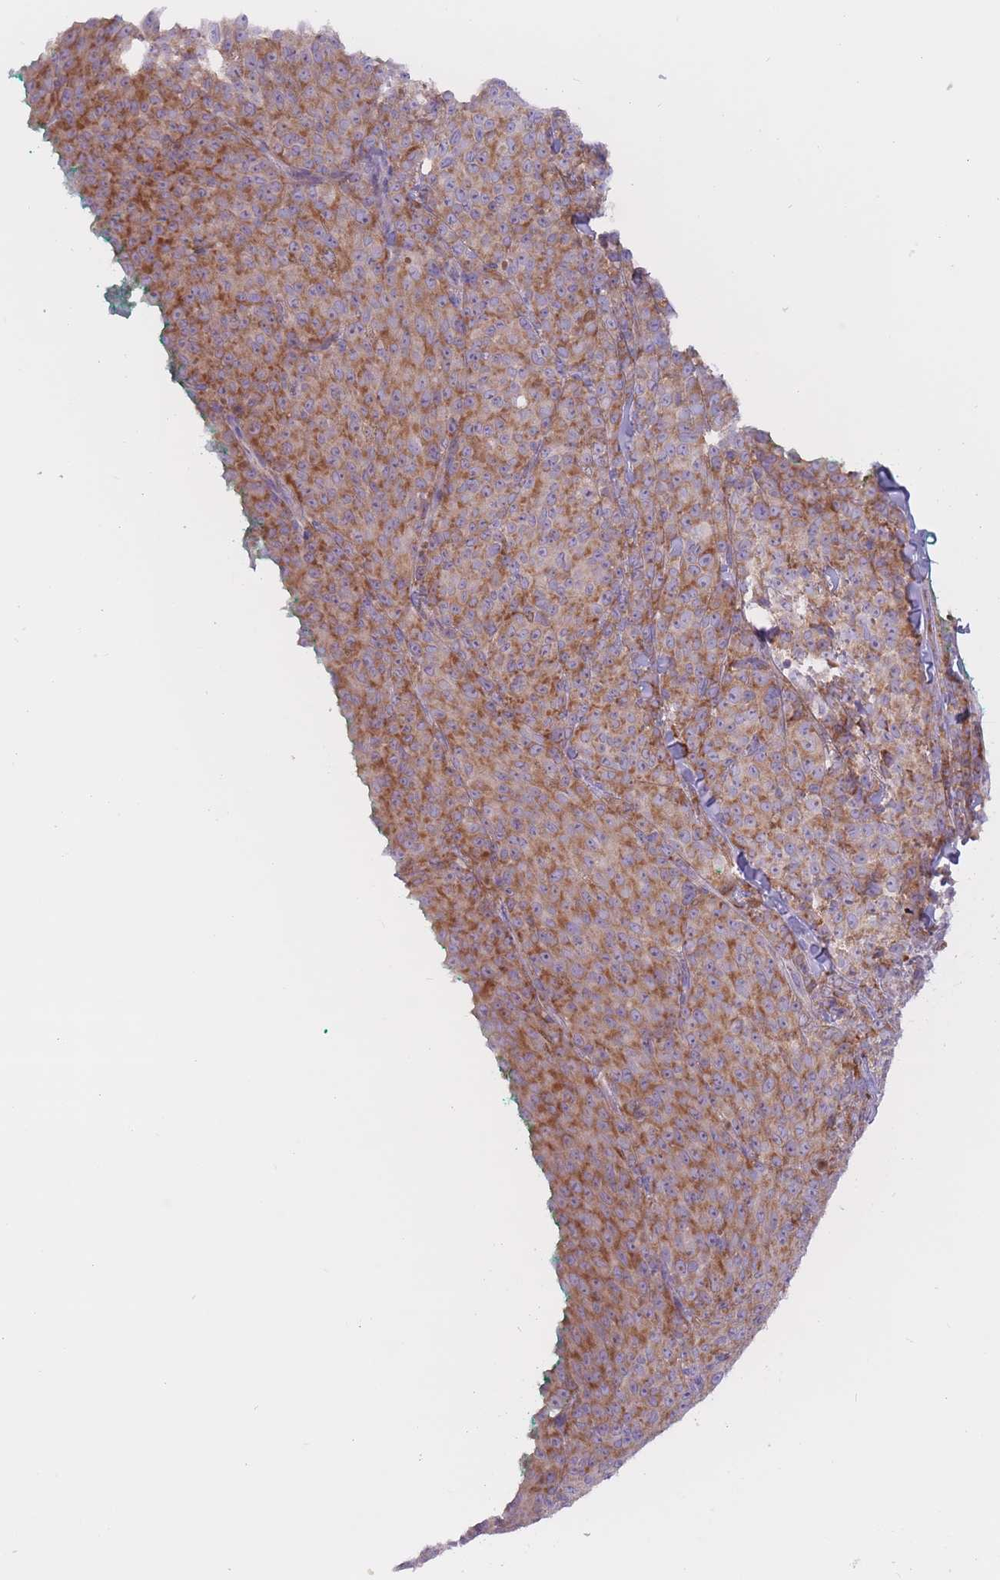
{"staining": {"intensity": "moderate", "quantity": ">75%", "location": "cytoplasmic/membranous"}, "tissue": "melanoma", "cell_type": "Tumor cells", "image_type": "cancer", "snomed": [{"axis": "morphology", "description": "Malignant melanoma, NOS"}, {"axis": "topography", "description": "Skin"}], "caption": "Human melanoma stained with a brown dye exhibits moderate cytoplasmic/membranous positive positivity in about >75% of tumor cells.", "gene": "RPL18", "patient": {"sex": "female", "age": 52}}